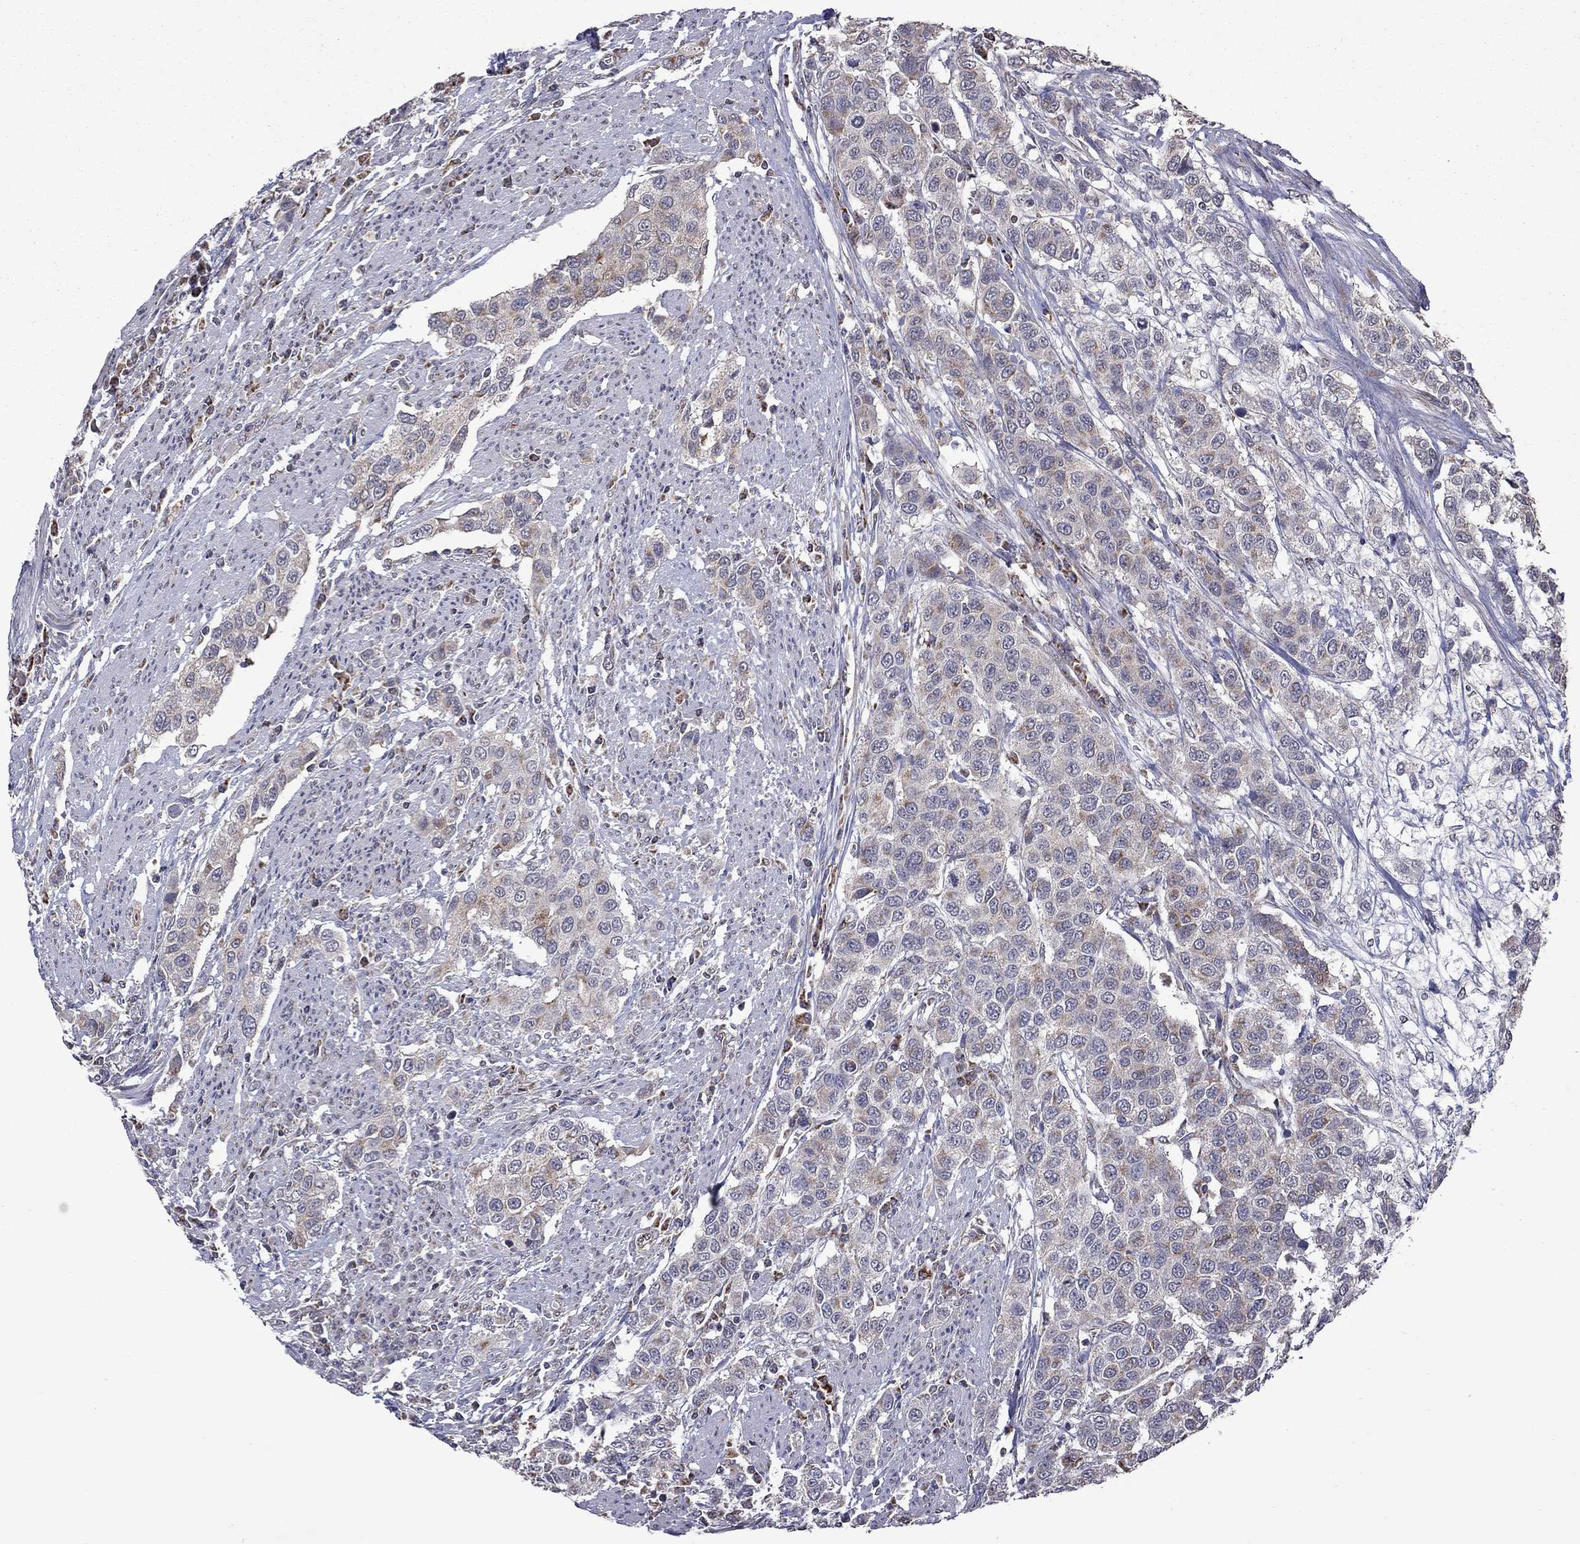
{"staining": {"intensity": "moderate", "quantity": "<25%", "location": "cytoplasmic/membranous"}, "tissue": "urothelial cancer", "cell_type": "Tumor cells", "image_type": "cancer", "snomed": [{"axis": "morphology", "description": "Urothelial carcinoma, High grade"}, {"axis": "topography", "description": "Urinary bladder"}], "caption": "IHC image of neoplastic tissue: high-grade urothelial carcinoma stained using IHC exhibits low levels of moderate protein expression localized specifically in the cytoplasmic/membranous of tumor cells, appearing as a cytoplasmic/membranous brown color.", "gene": "NDUFB1", "patient": {"sex": "female", "age": 58}}